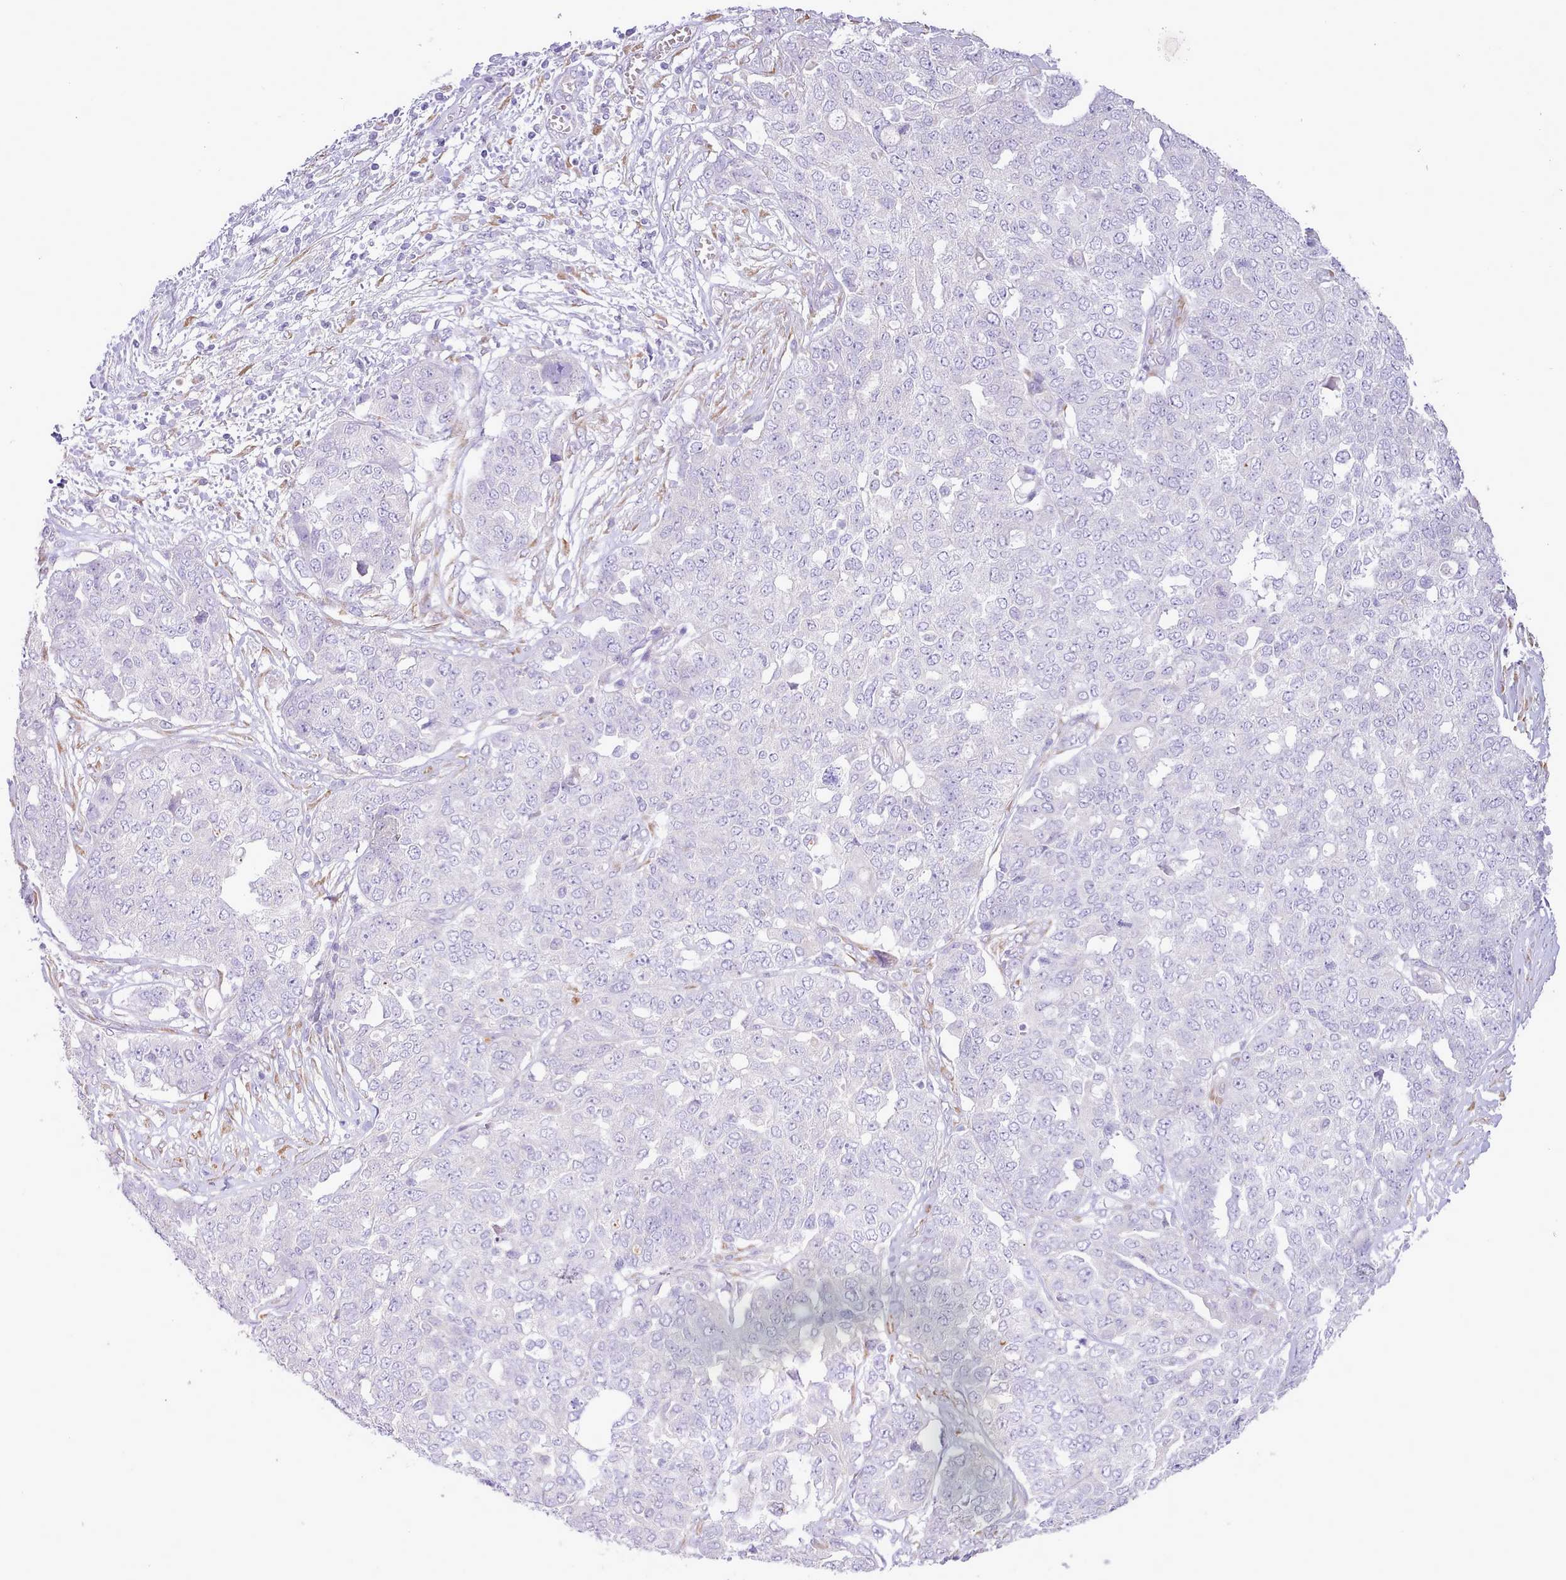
{"staining": {"intensity": "negative", "quantity": "none", "location": "none"}, "tissue": "ovarian cancer", "cell_type": "Tumor cells", "image_type": "cancer", "snomed": [{"axis": "morphology", "description": "Cystadenocarcinoma, serous, NOS"}, {"axis": "topography", "description": "Soft tissue"}, {"axis": "topography", "description": "Ovary"}], "caption": "An immunohistochemistry image of serous cystadenocarcinoma (ovarian) is shown. There is no staining in tumor cells of serous cystadenocarcinoma (ovarian). (Stains: DAB IHC with hematoxylin counter stain, Microscopy: brightfield microscopy at high magnification).", "gene": "CCL1", "patient": {"sex": "female", "age": 57}}